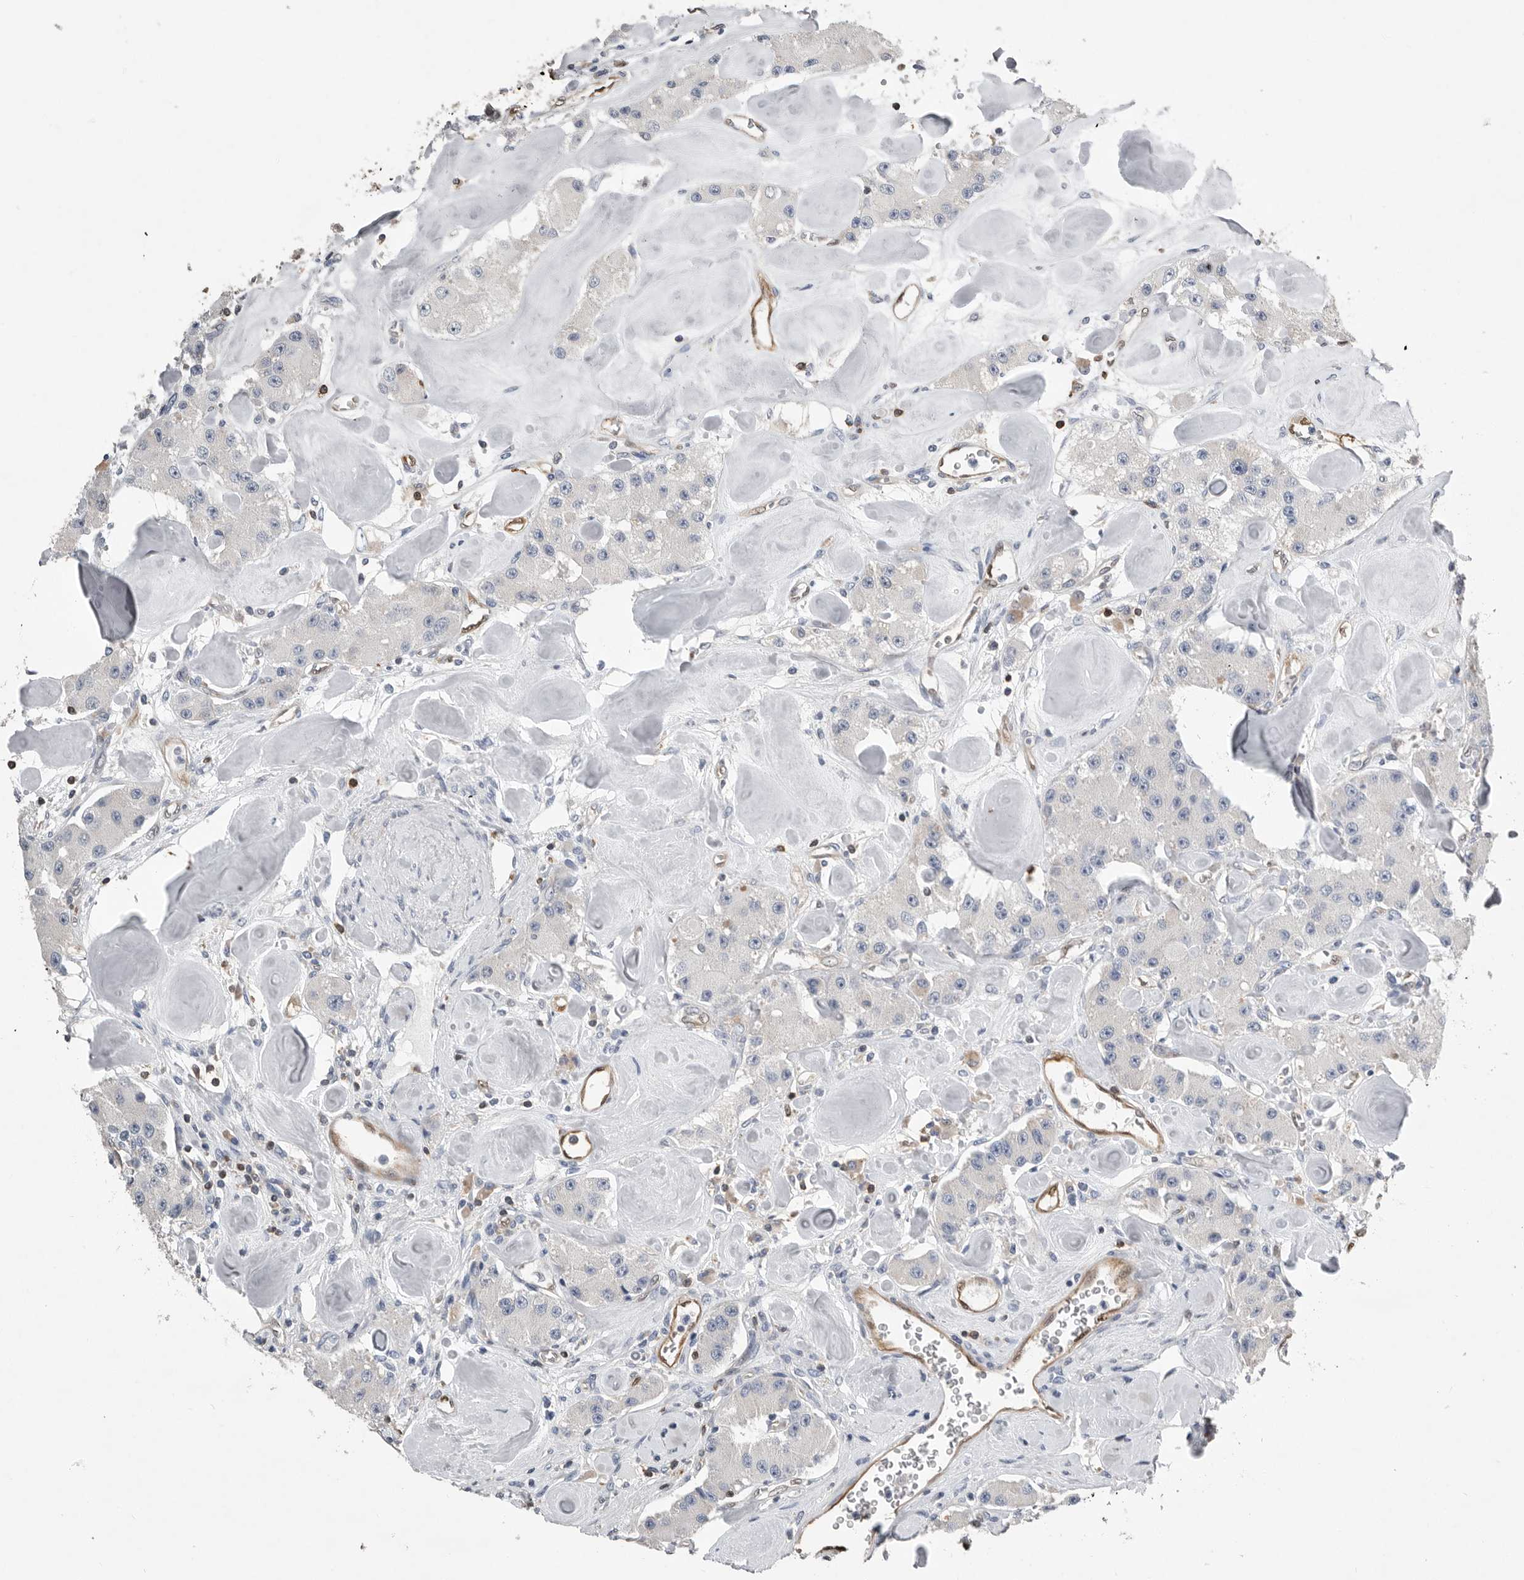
{"staining": {"intensity": "negative", "quantity": "none", "location": "none"}, "tissue": "carcinoid", "cell_type": "Tumor cells", "image_type": "cancer", "snomed": [{"axis": "morphology", "description": "Carcinoid, malignant, NOS"}, {"axis": "topography", "description": "Pancreas"}], "caption": "A histopathology image of carcinoid stained for a protein exhibits no brown staining in tumor cells.", "gene": "PDCD4", "patient": {"sex": "male", "age": 41}}